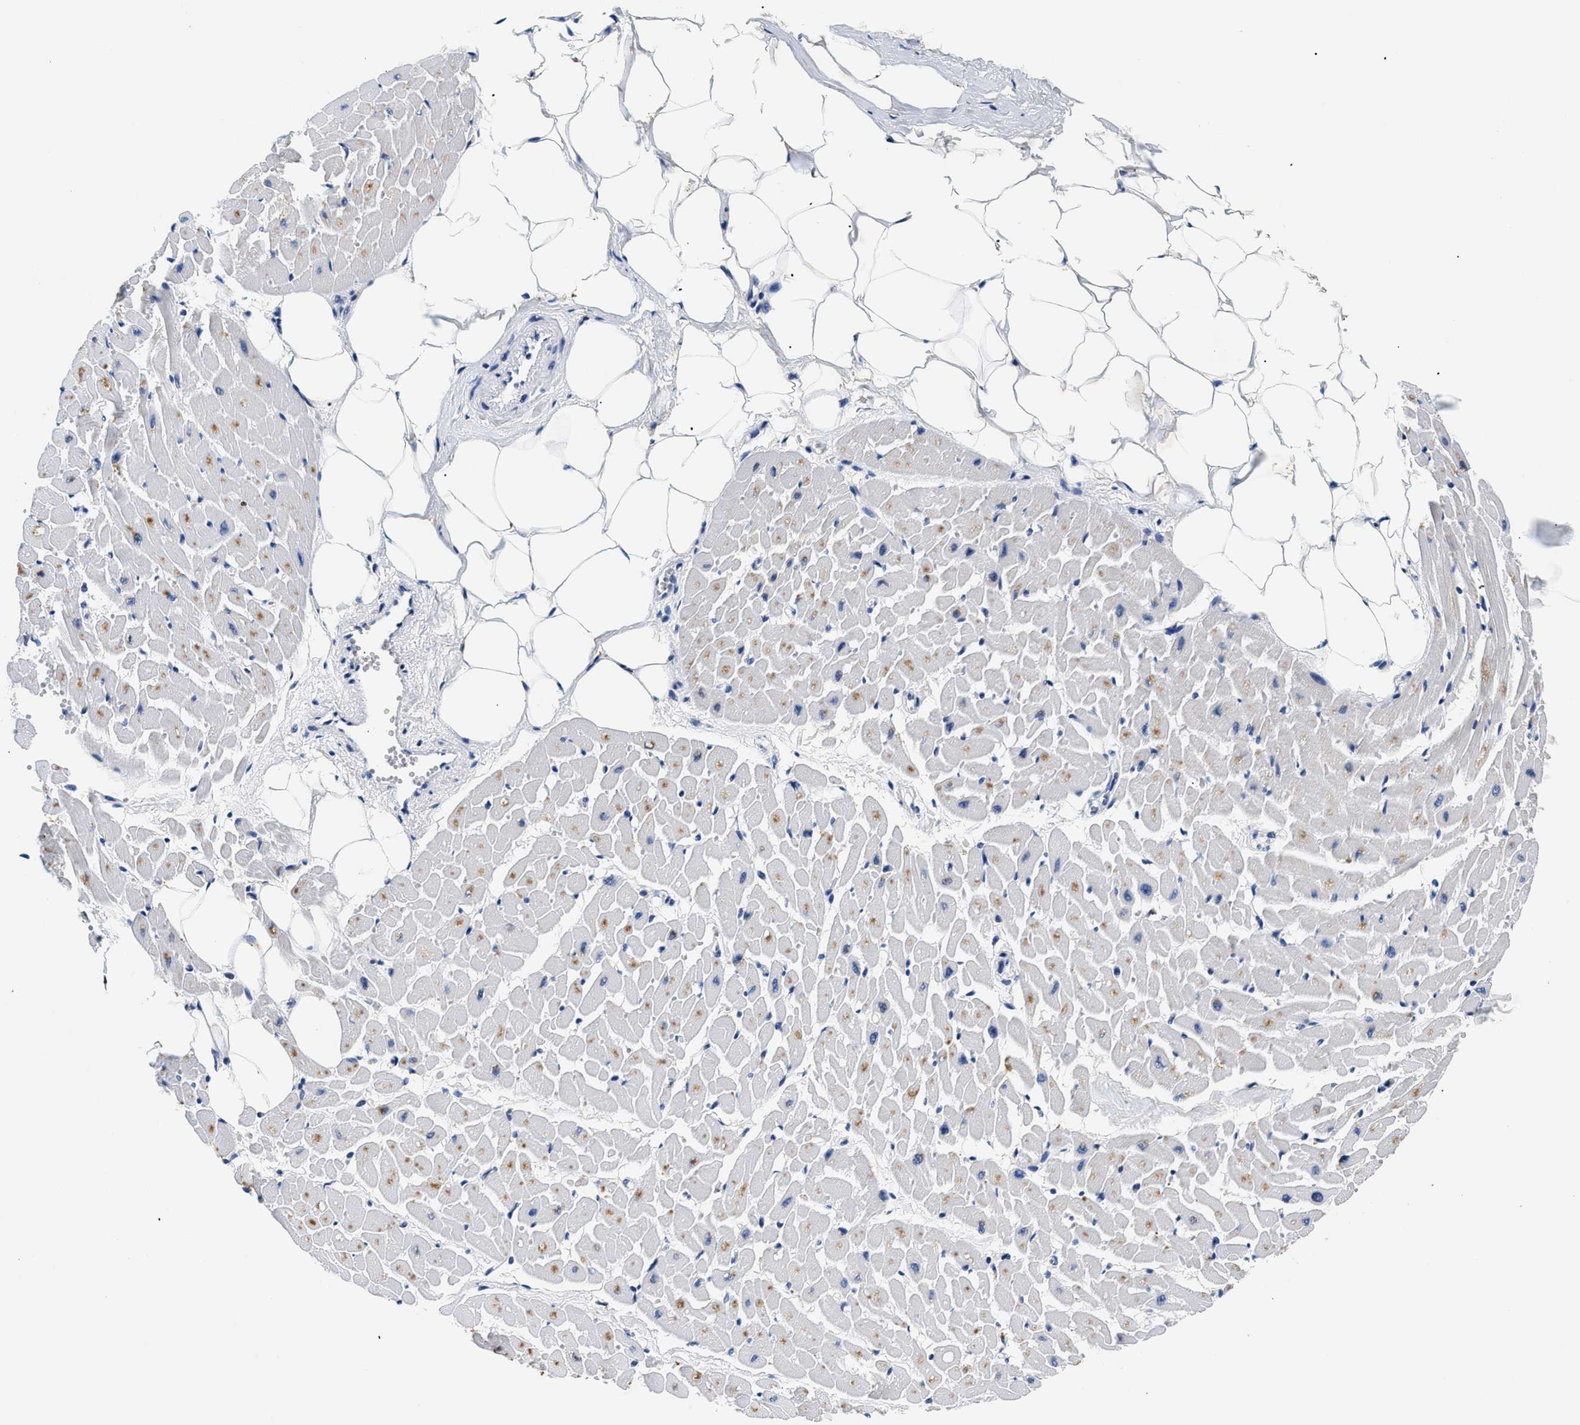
{"staining": {"intensity": "moderate", "quantity": "<25%", "location": "cytoplasmic/membranous"}, "tissue": "heart muscle", "cell_type": "Cardiomyocytes", "image_type": "normal", "snomed": [{"axis": "morphology", "description": "Normal tissue, NOS"}, {"axis": "topography", "description": "Heart"}], "caption": "A high-resolution micrograph shows IHC staining of benign heart muscle, which displays moderate cytoplasmic/membranous expression in approximately <25% of cardiomyocytes.", "gene": "MEA1", "patient": {"sex": "female", "age": 19}}